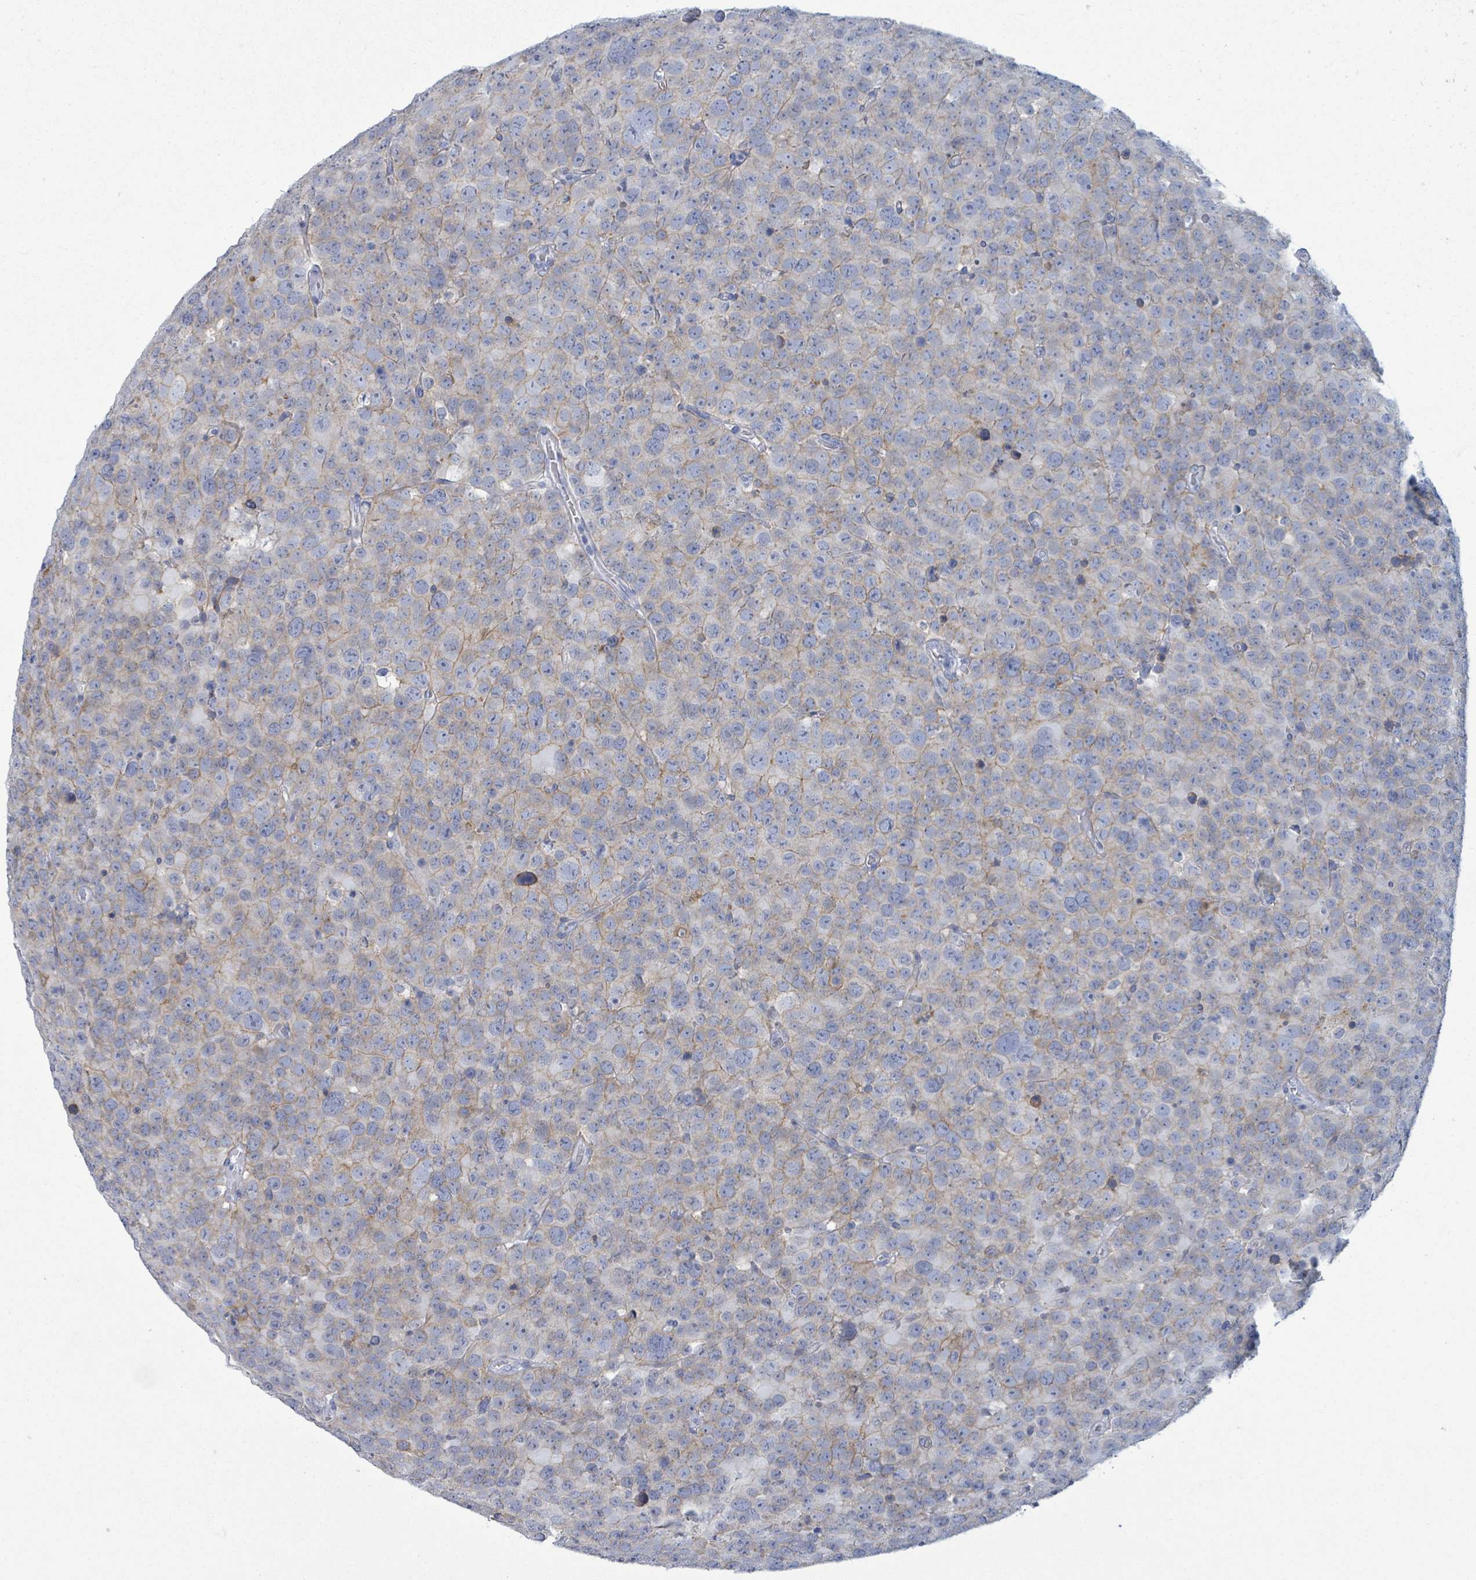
{"staining": {"intensity": "weak", "quantity": "25%-75%", "location": "cytoplasmic/membranous"}, "tissue": "testis cancer", "cell_type": "Tumor cells", "image_type": "cancer", "snomed": [{"axis": "morphology", "description": "Seminoma, NOS"}, {"axis": "topography", "description": "Testis"}], "caption": "Immunohistochemical staining of testis cancer demonstrates low levels of weak cytoplasmic/membranous expression in about 25%-75% of tumor cells.", "gene": "BSG", "patient": {"sex": "male", "age": 71}}